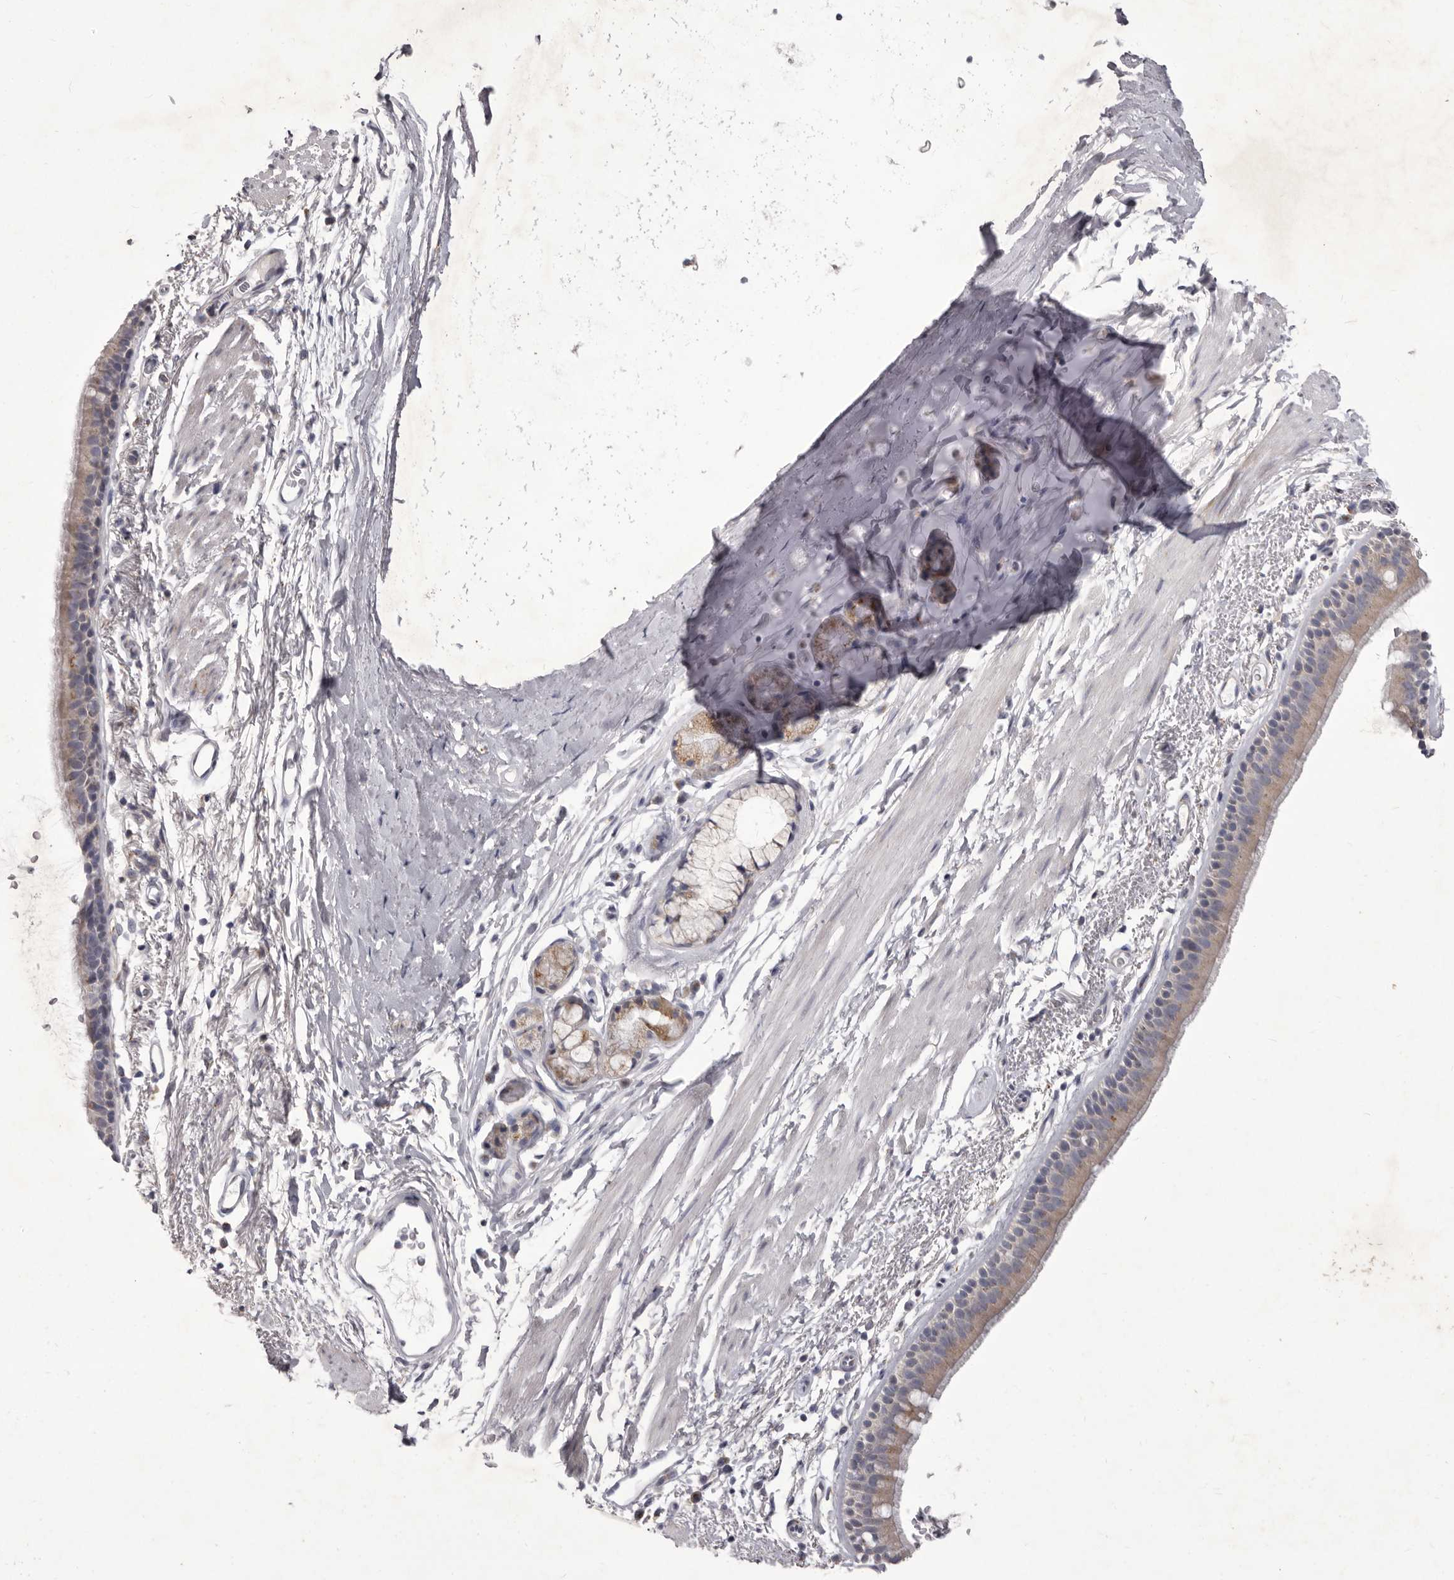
{"staining": {"intensity": "weak", "quantity": "25%-75%", "location": "cytoplasmic/membranous"}, "tissue": "bronchus", "cell_type": "Respiratory epithelial cells", "image_type": "normal", "snomed": [{"axis": "morphology", "description": "Normal tissue, NOS"}, {"axis": "topography", "description": "Lymph node"}, {"axis": "topography", "description": "Bronchus"}], "caption": "Immunohistochemical staining of benign human bronchus exhibits low levels of weak cytoplasmic/membranous expression in approximately 25%-75% of respiratory epithelial cells. Immunohistochemistry (ihc) stains the protein of interest in brown and the nuclei are stained blue.", "gene": "P2RX6", "patient": {"sex": "female", "age": 70}}